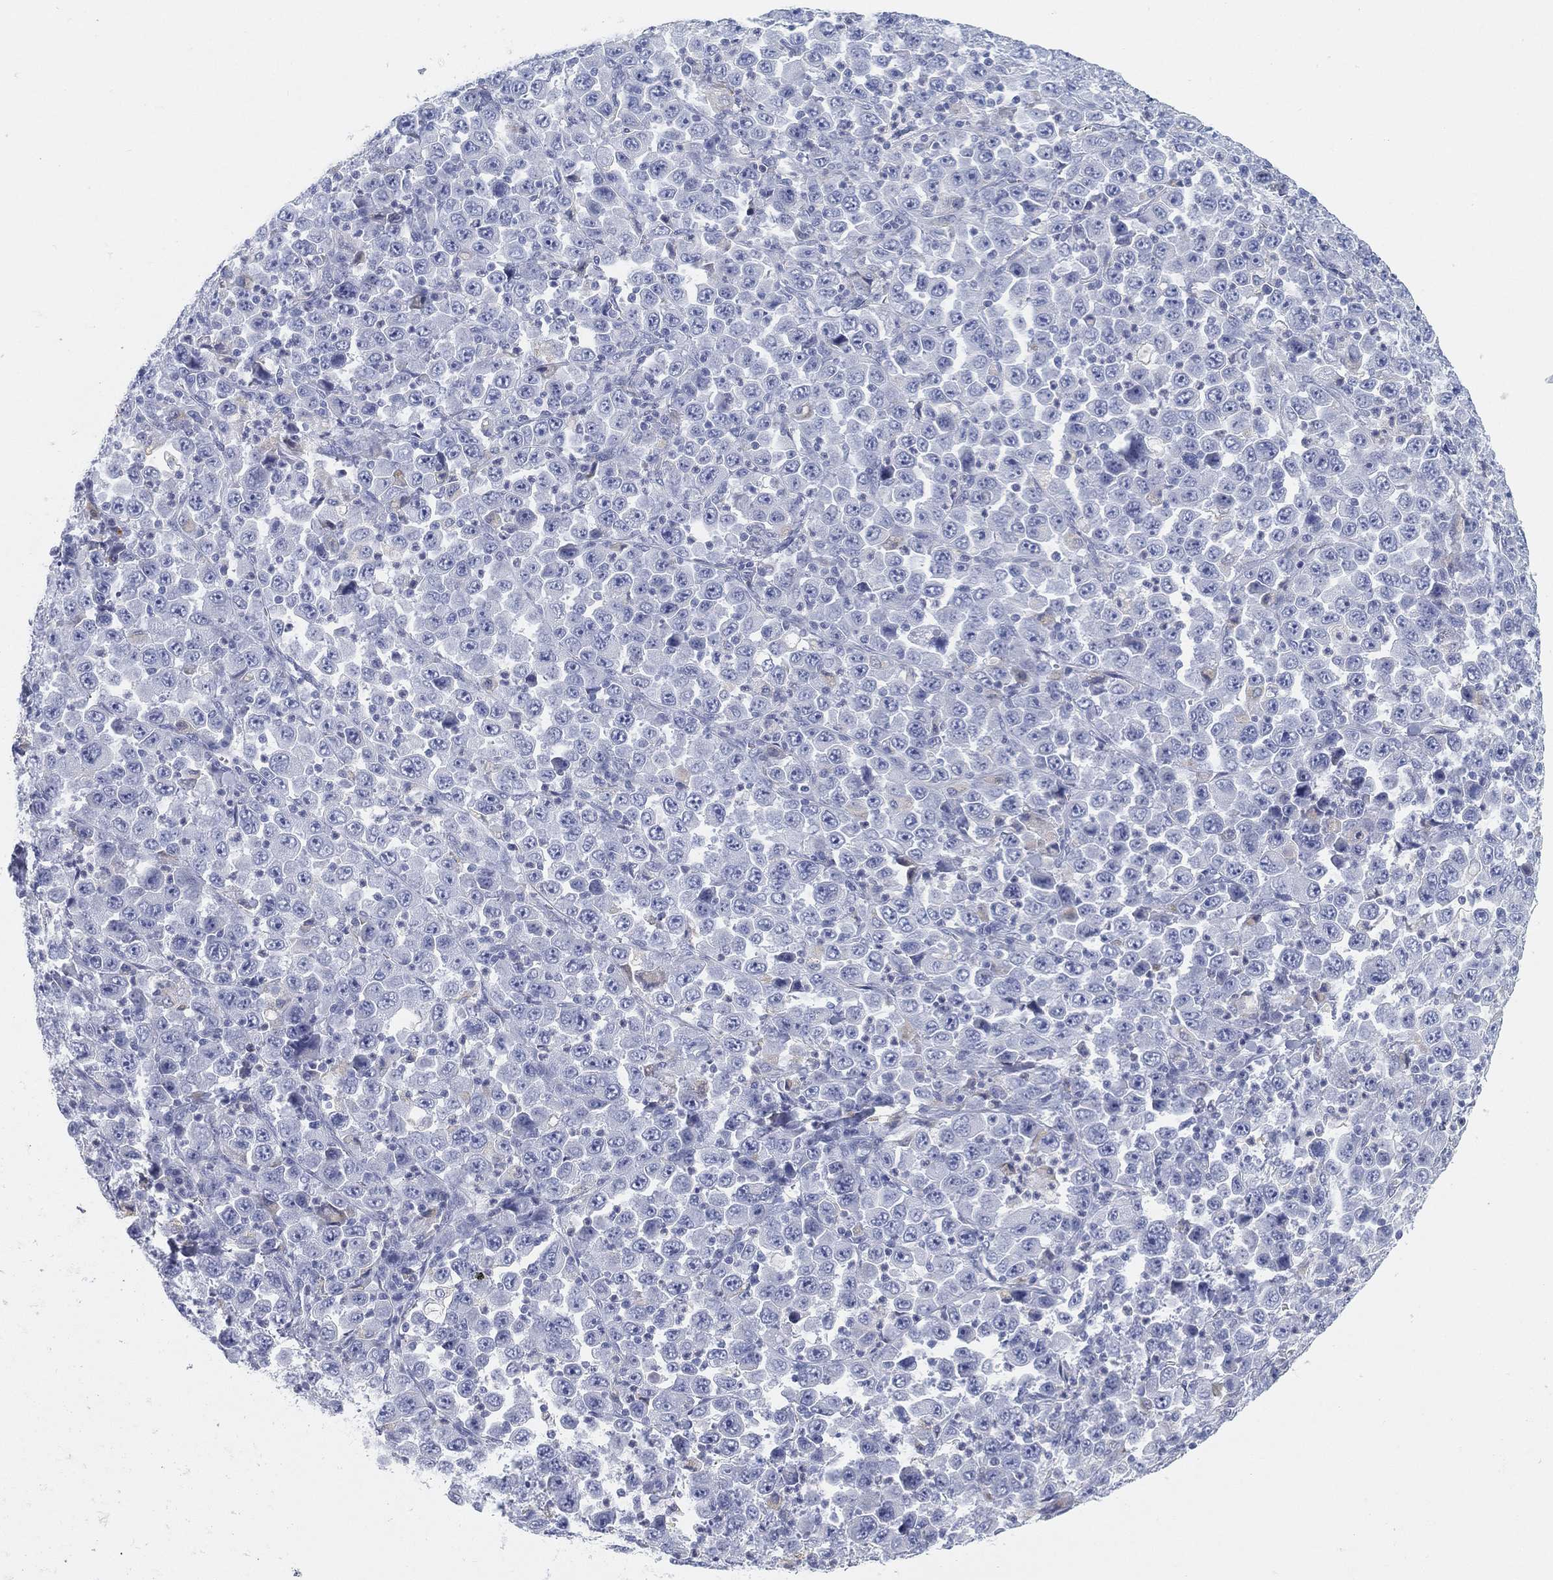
{"staining": {"intensity": "negative", "quantity": "none", "location": "none"}, "tissue": "stomach cancer", "cell_type": "Tumor cells", "image_type": "cancer", "snomed": [{"axis": "morphology", "description": "Normal tissue, NOS"}, {"axis": "morphology", "description": "Adenocarcinoma, NOS"}, {"axis": "topography", "description": "Stomach, upper"}, {"axis": "topography", "description": "Stomach"}], "caption": "A photomicrograph of human stomach adenocarcinoma is negative for staining in tumor cells.", "gene": "GPR61", "patient": {"sex": "male", "age": 59}}